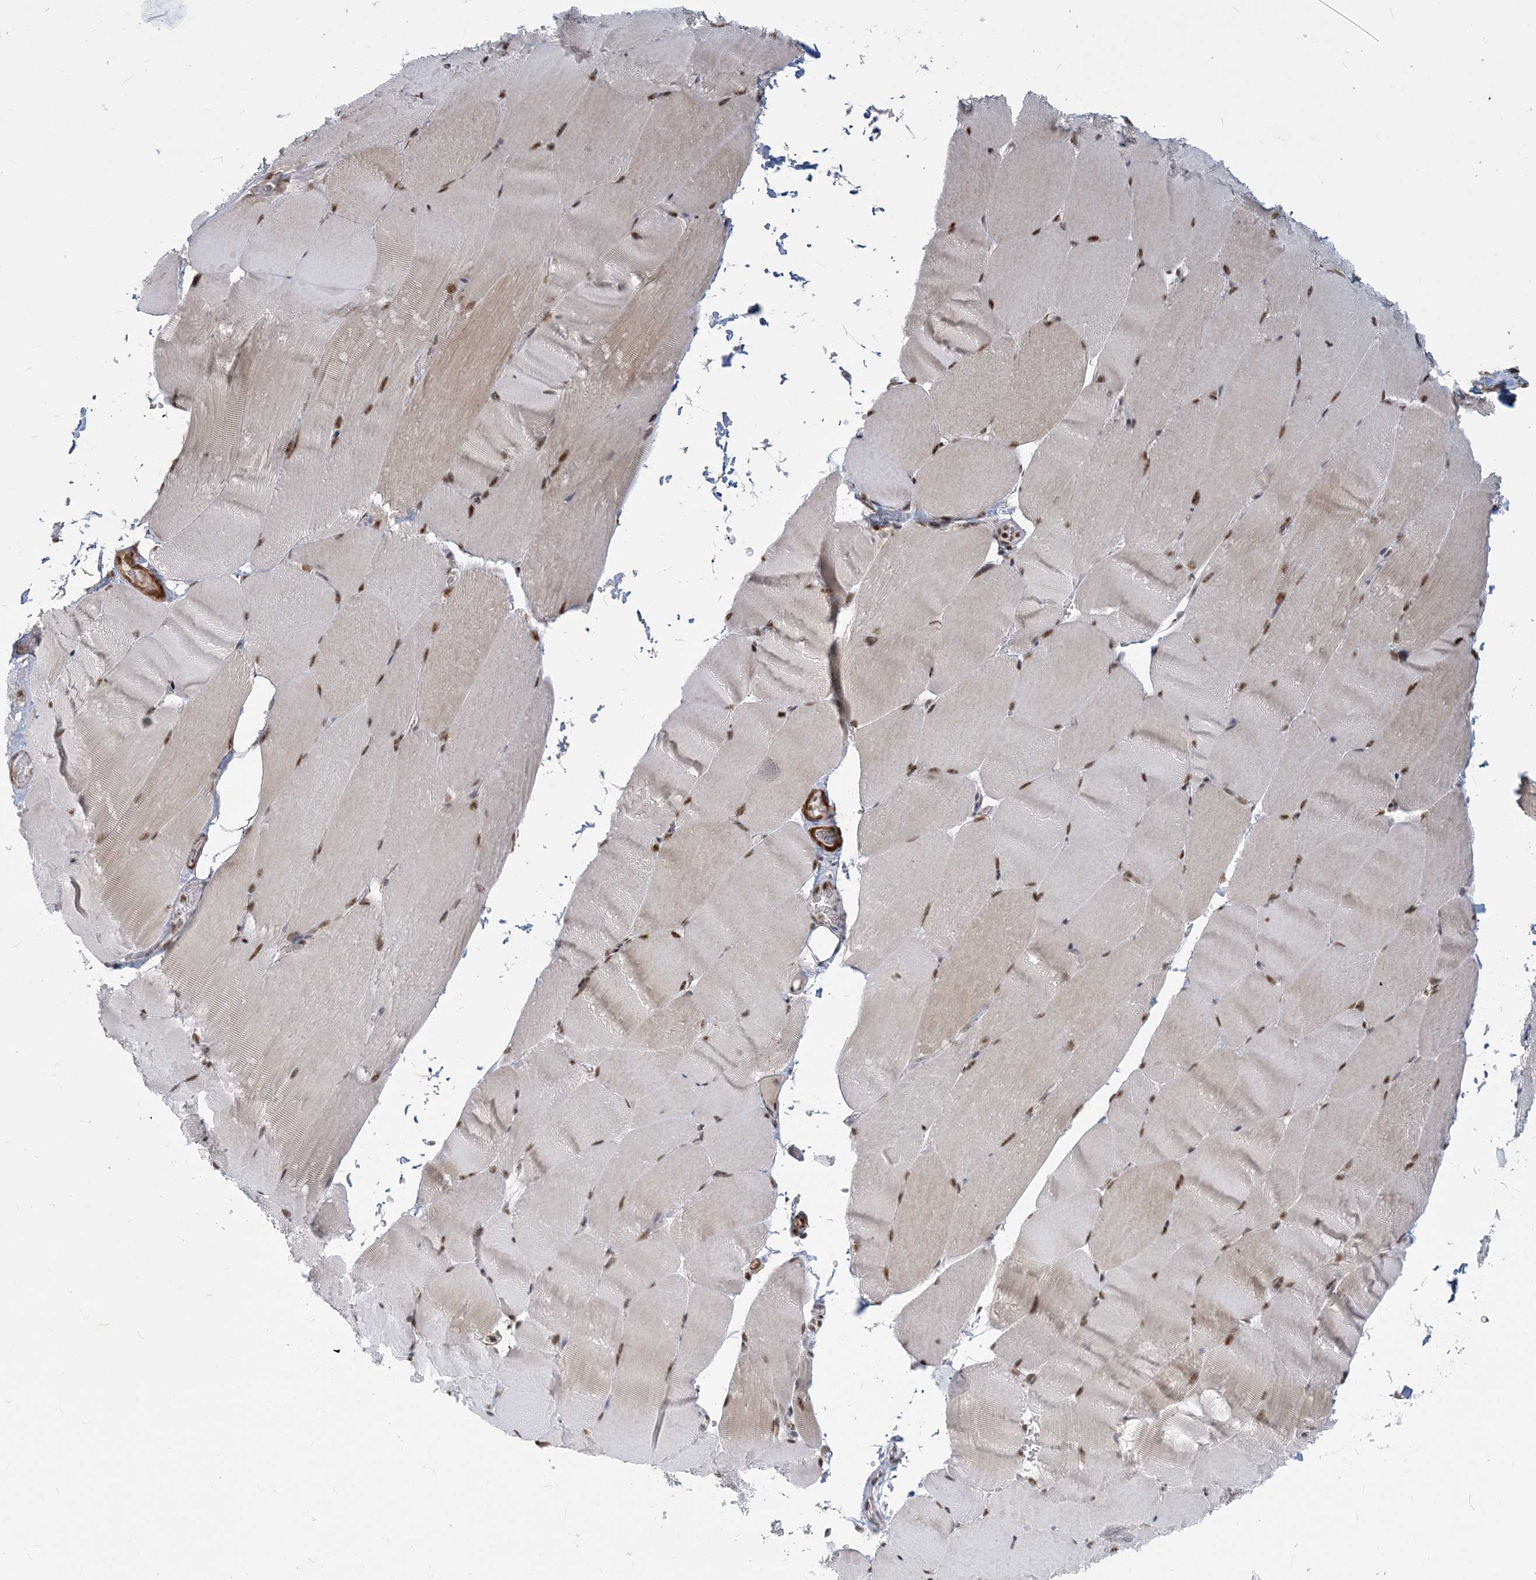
{"staining": {"intensity": "moderate", "quantity": ">75%", "location": "nuclear"}, "tissue": "skeletal muscle", "cell_type": "Myocytes", "image_type": "normal", "snomed": [{"axis": "morphology", "description": "Normal tissue, NOS"}, {"axis": "topography", "description": "Skeletal muscle"}, {"axis": "topography", "description": "Parathyroid gland"}], "caption": "Protein staining of normal skeletal muscle demonstrates moderate nuclear staining in approximately >75% of myocytes.", "gene": "PLRG1", "patient": {"sex": "female", "age": 37}}